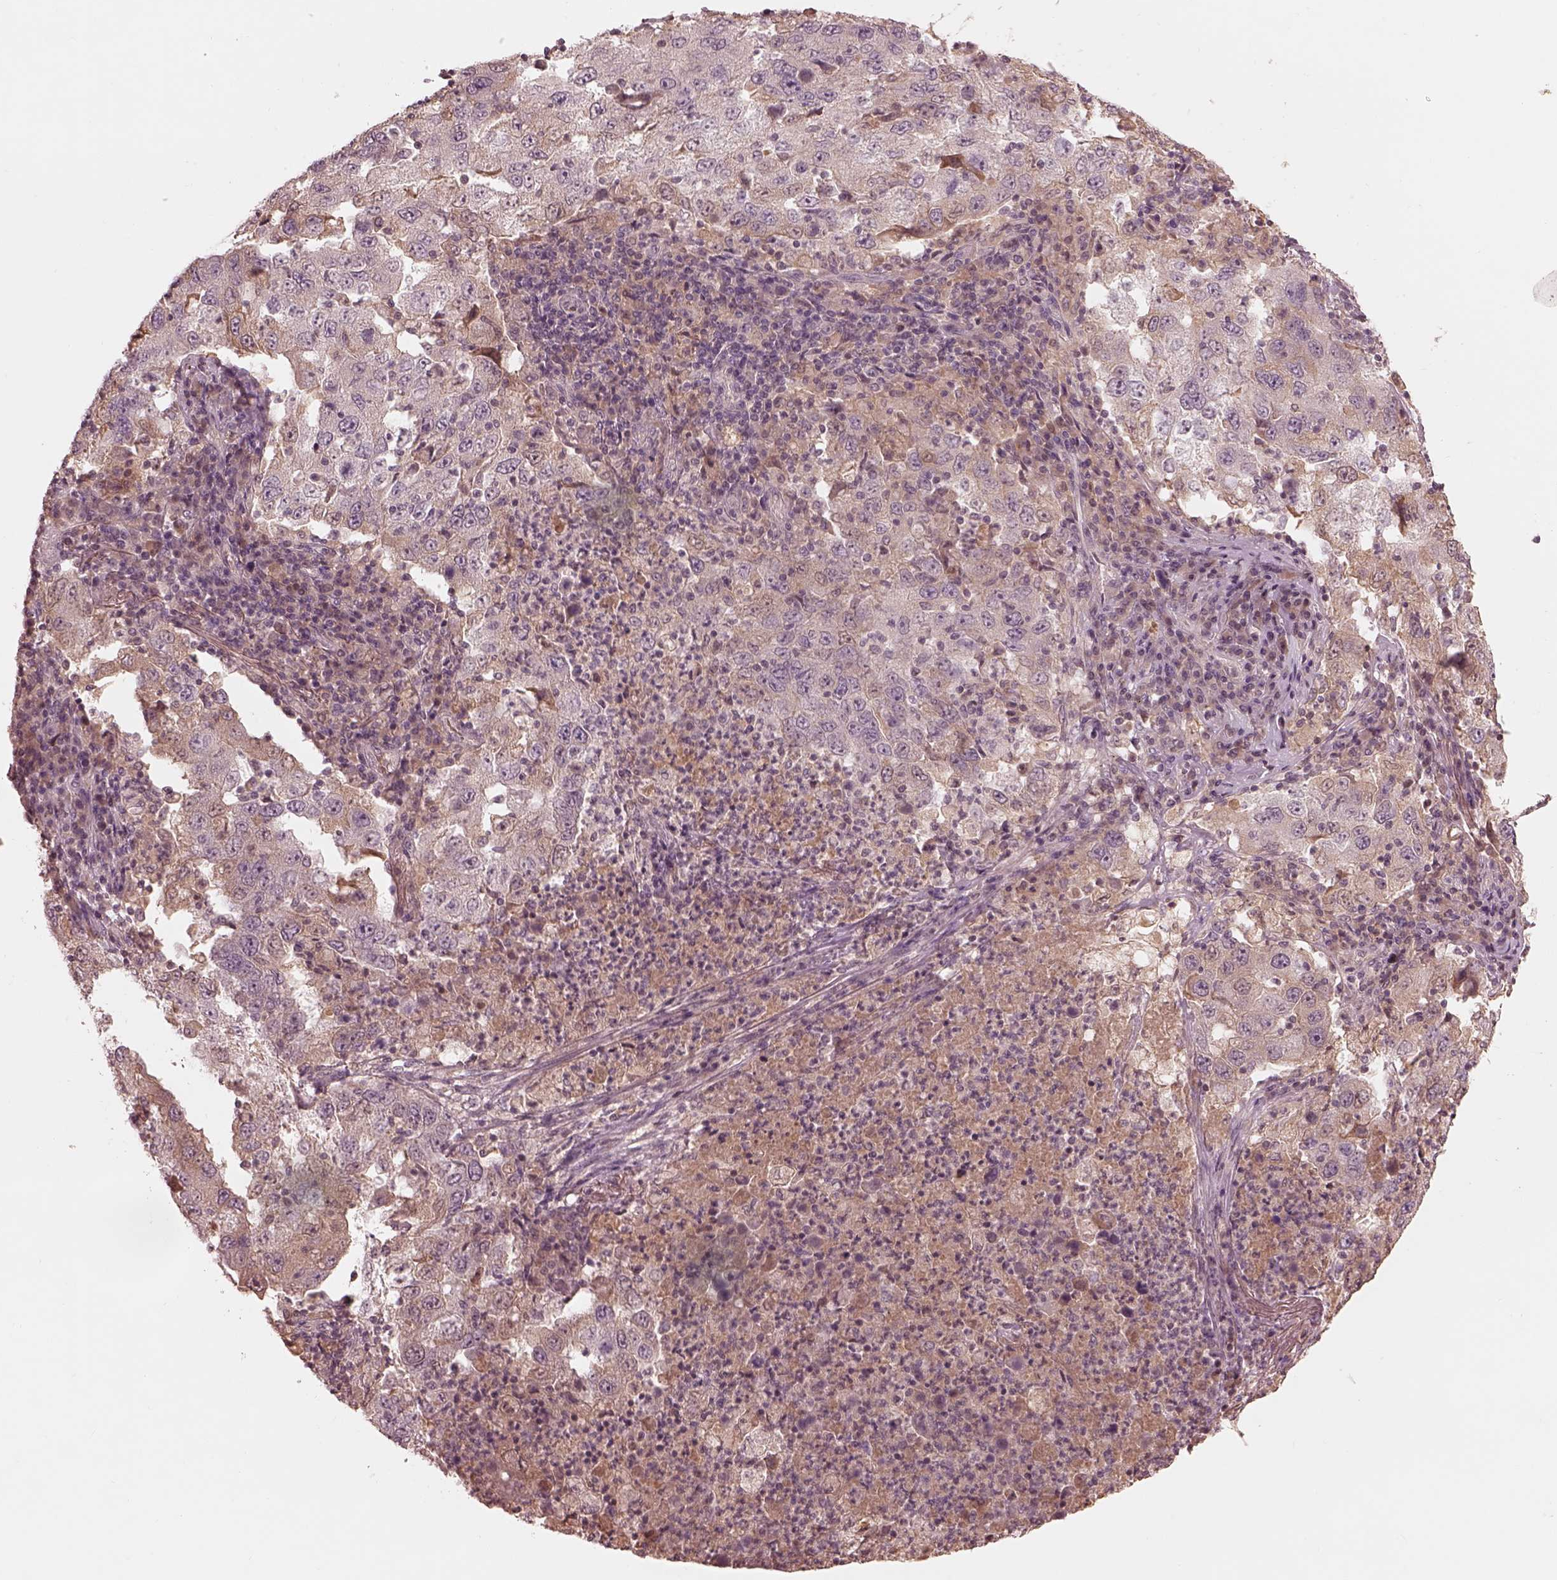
{"staining": {"intensity": "negative", "quantity": "none", "location": "none"}, "tissue": "lung cancer", "cell_type": "Tumor cells", "image_type": "cancer", "snomed": [{"axis": "morphology", "description": "Adenocarcinoma, NOS"}, {"axis": "topography", "description": "Lung"}], "caption": "Lung cancer was stained to show a protein in brown. There is no significant positivity in tumor cells.", "gene": "TF", "patient": {"sex": "male", "age": 73}}